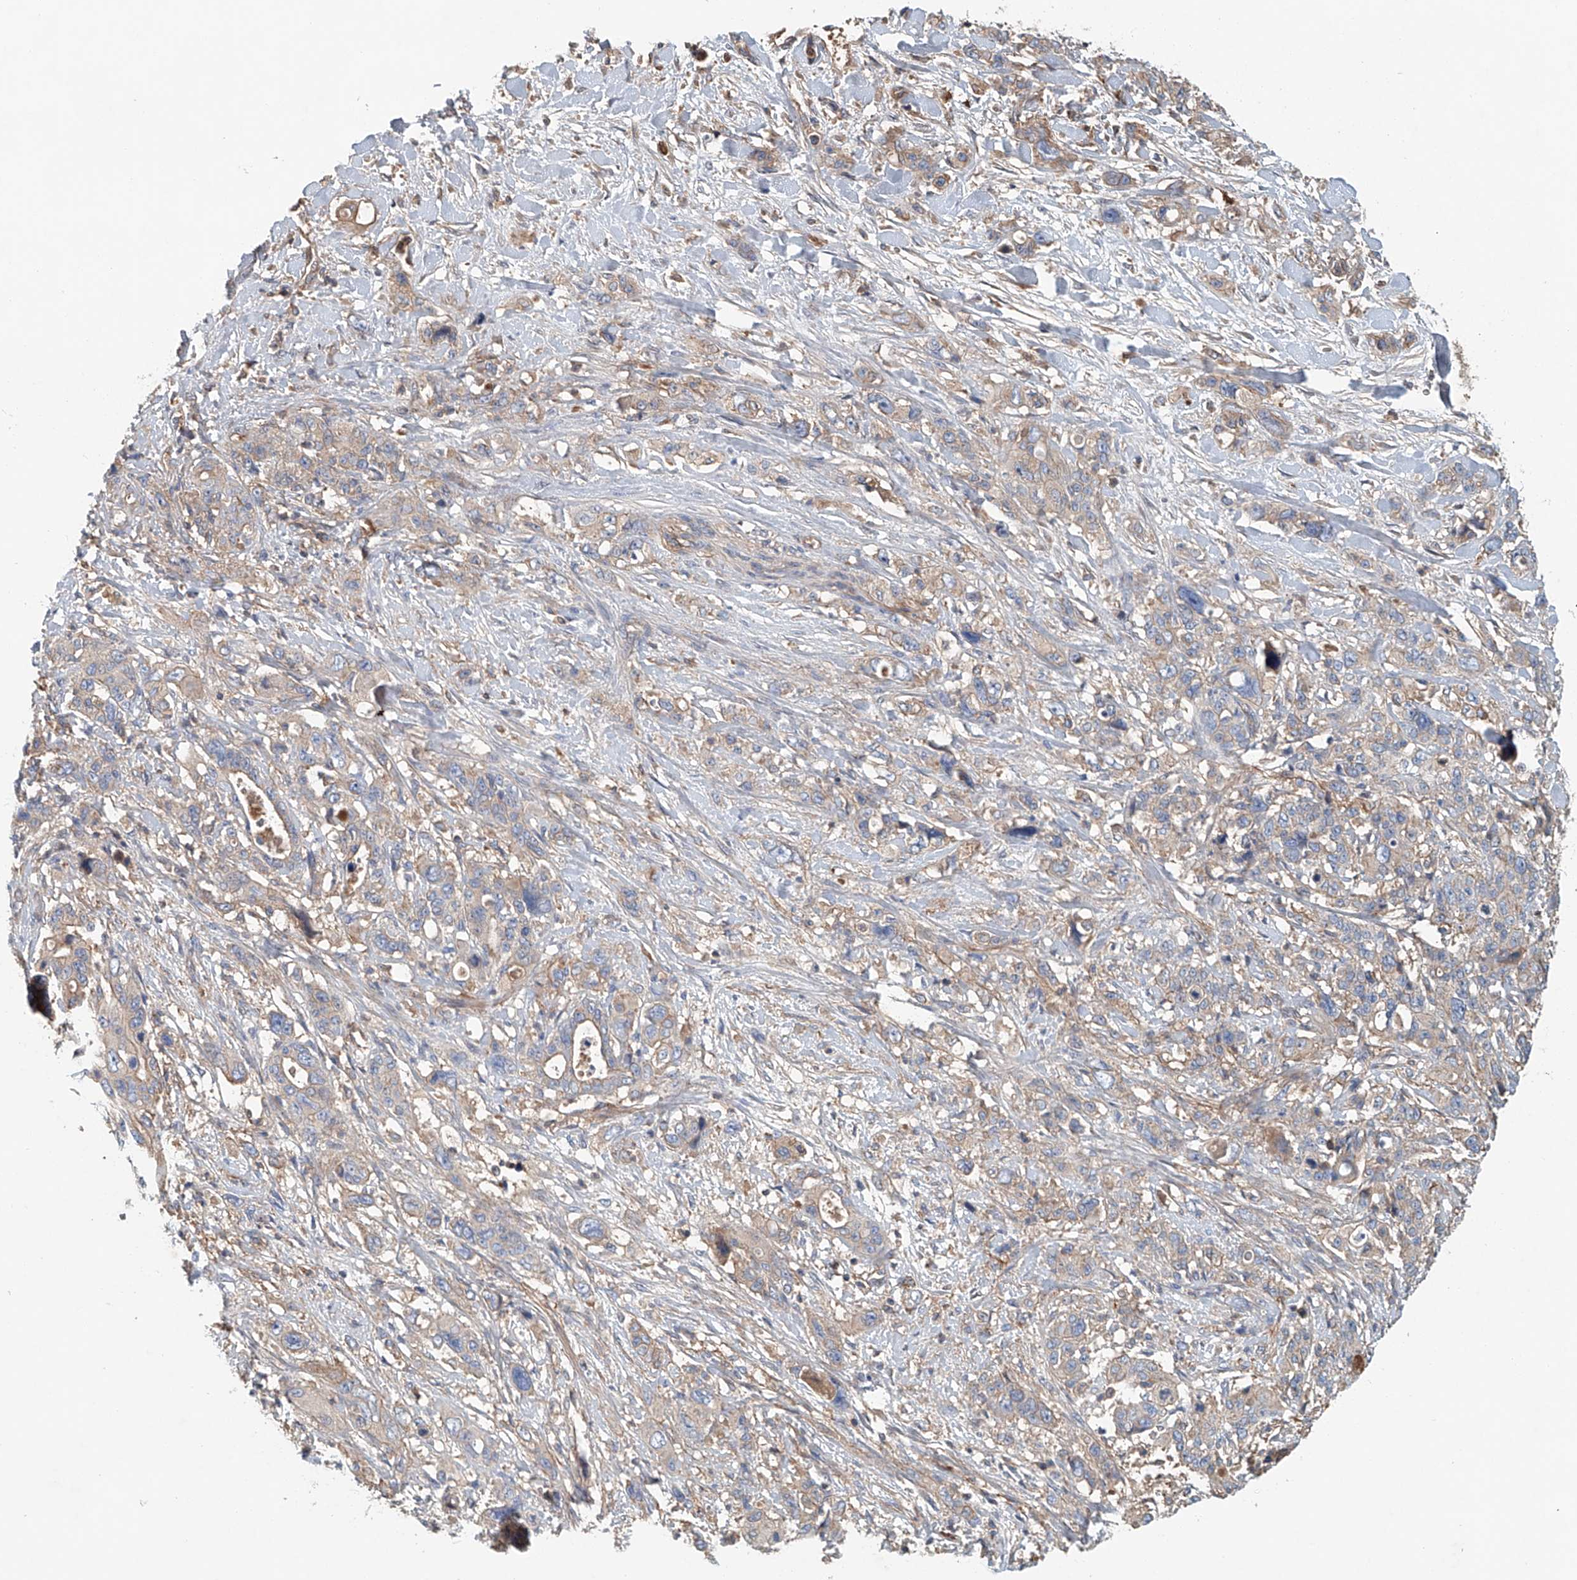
{"staining": {"intensity": "weak", "quantity": "25%-75%", "location": "cytoplasmic/membranous"}, "tissue": "pancreatic cancer", "cell_type": "Tumor cells", "image_type": "cancer", "snomed": [{"axis": "morphology", "description": "Adenocarcinoma, NOS"}, {"axis": "topography", "description": "Pancreas"}], "caption": "An image of human pancreatic cancer stained for a protein shows weak cytoplasmic/membranous brown staining in tumor cells.", "gene": "FRYL", "patient": {"sex": "male", "age": 46}}